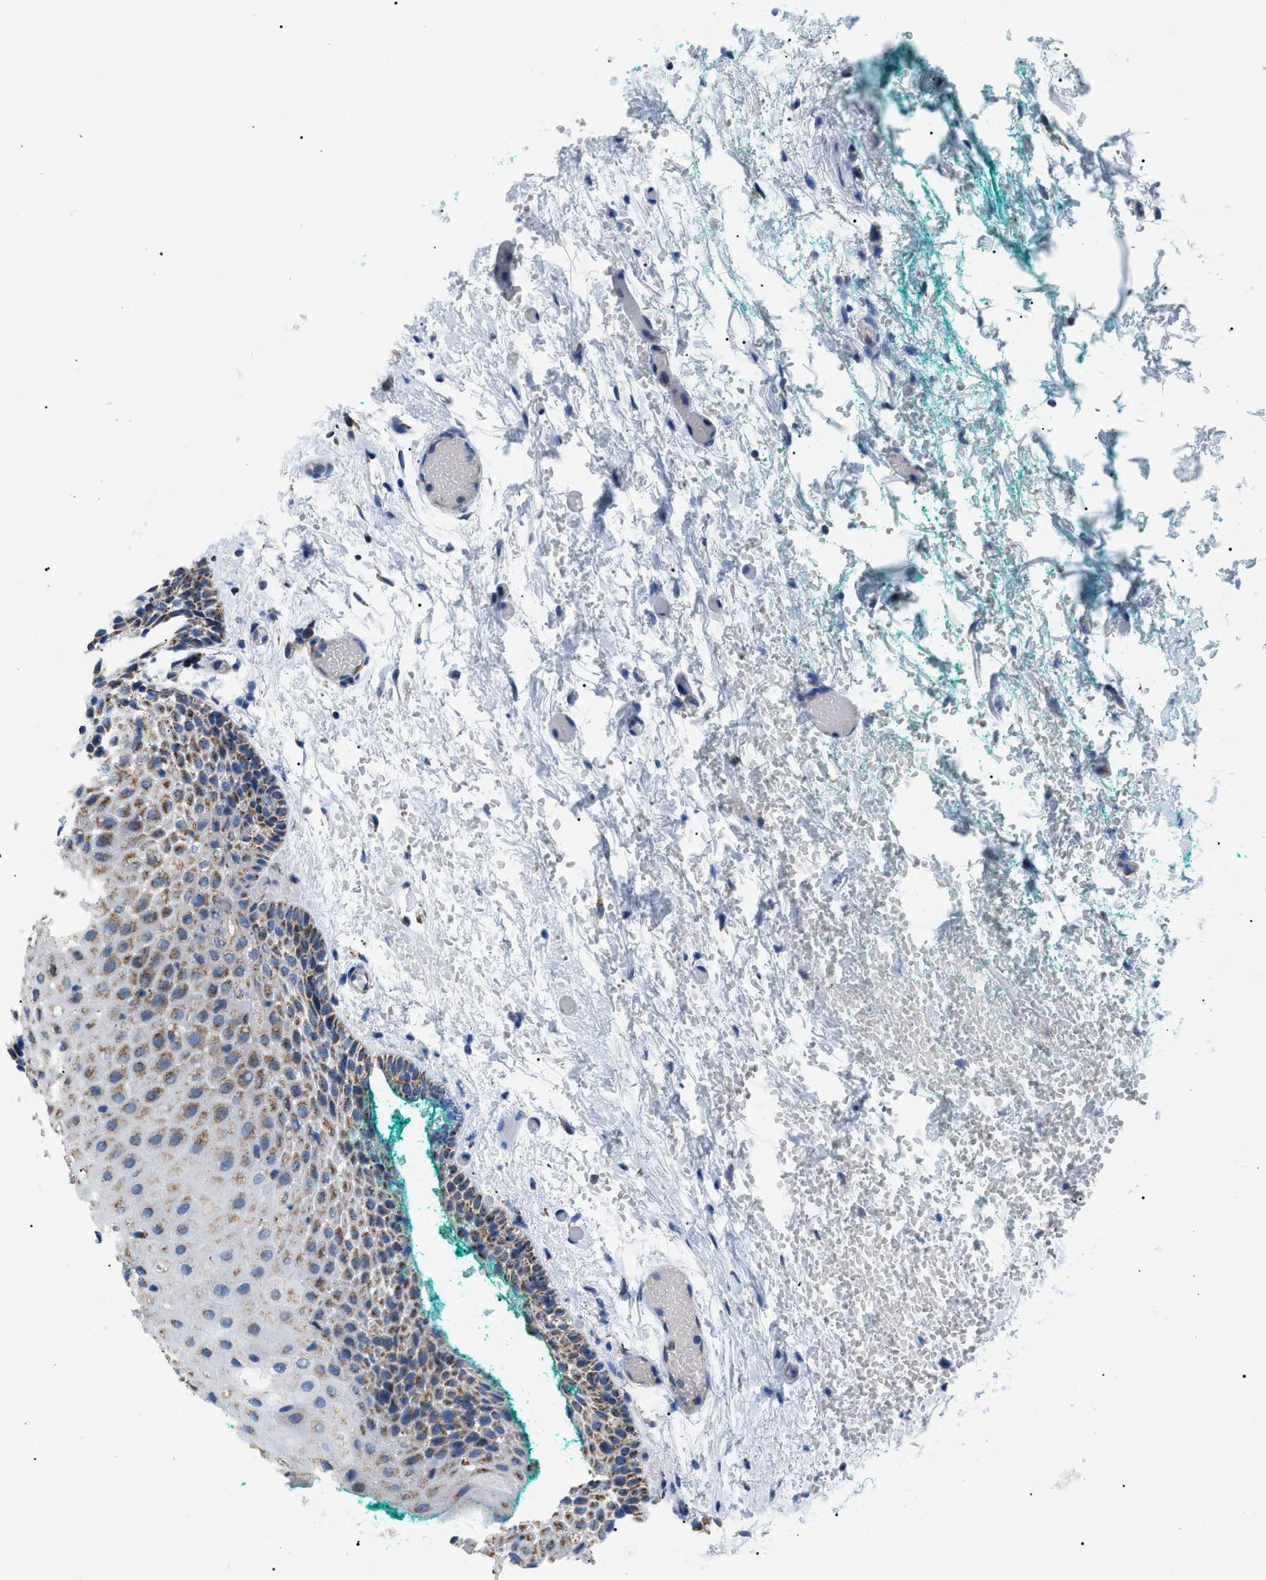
{"staining": {"intensity": "moderate", "quantity": ">75%", "location": "cytoplasmic/membranous"}, "tissue": "oral mucosa", "cell_type": "Squamous epithelial cells", "image_type": "normal", "snomed": [{"axis": "morphology", "description": "Normal tissue, NOS"}, {"axis": "morphology", "description": "Squamous cell carcinoma, NOS"}, {"axis": "topography", "description": "Oral tissue"}, {"axis": "topography", "description": "Salivary gland"}, {"axis": "topography", "description": "Head-Neck"}], "caption": "Immunohistochemical staining of unremarkable oral mucosa exhibits moderate cytoplasmic/membranous protein staining in about >75% of squamous epithelial cells.", "gene": "PHB2", "patient": {"sex": "female", "age": 62}}